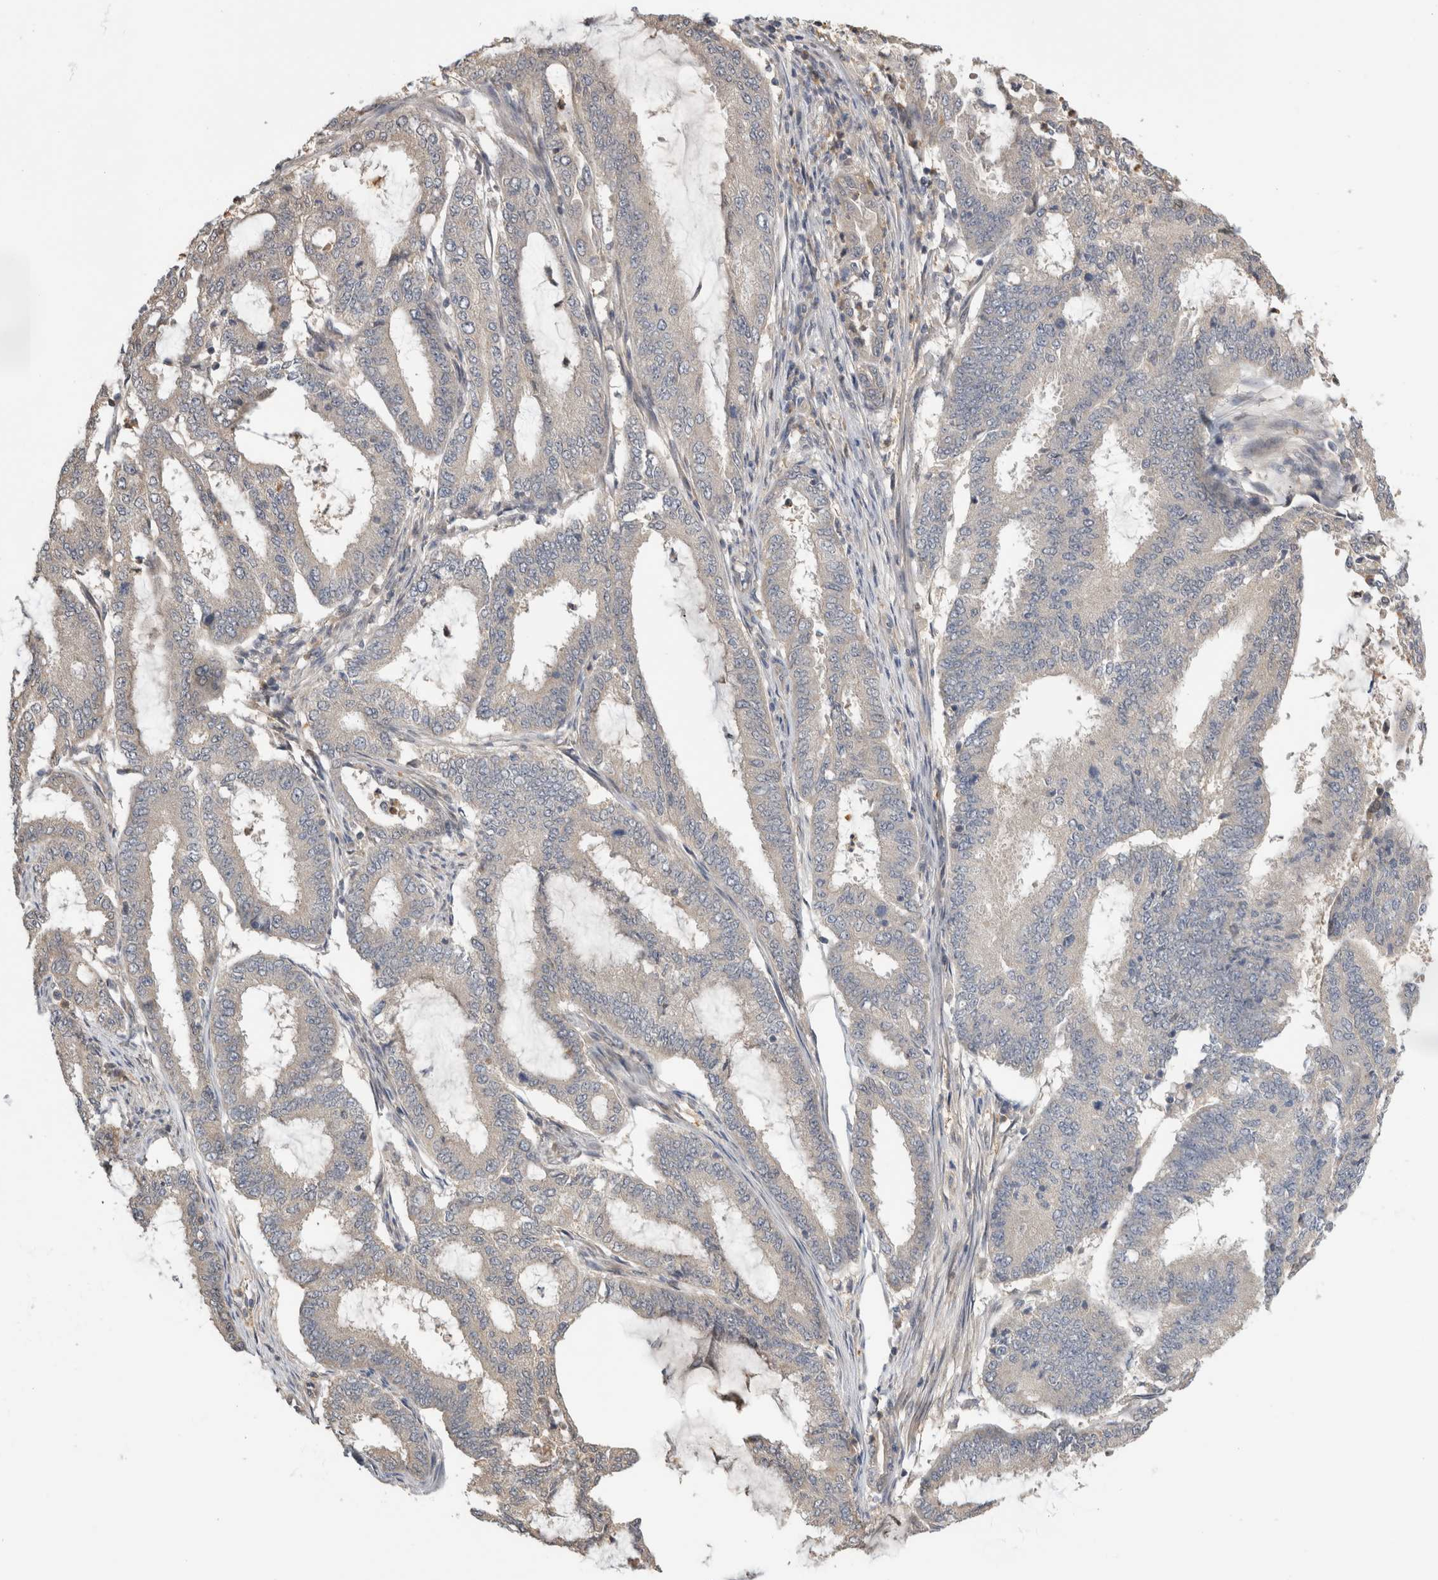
{"staining": {"intensity": "negative", "quantity": "none", "location": "none"}, "tissue": "endometrial cancer", "cell_type": "Tumor cells", "image_type": "cancer", "snomed": [{"axis": "morphology", "description": "Adenocarcinoma, NOS"}, {"axis": "topography", "description": "Endometrium"}], "caption": "This is an IHC histopathology image of human endometrial adenocarcinoma. There is no staining in tumor cells.", "gene": "PGM1", "patient": {"sex": "female", "age": 51}}